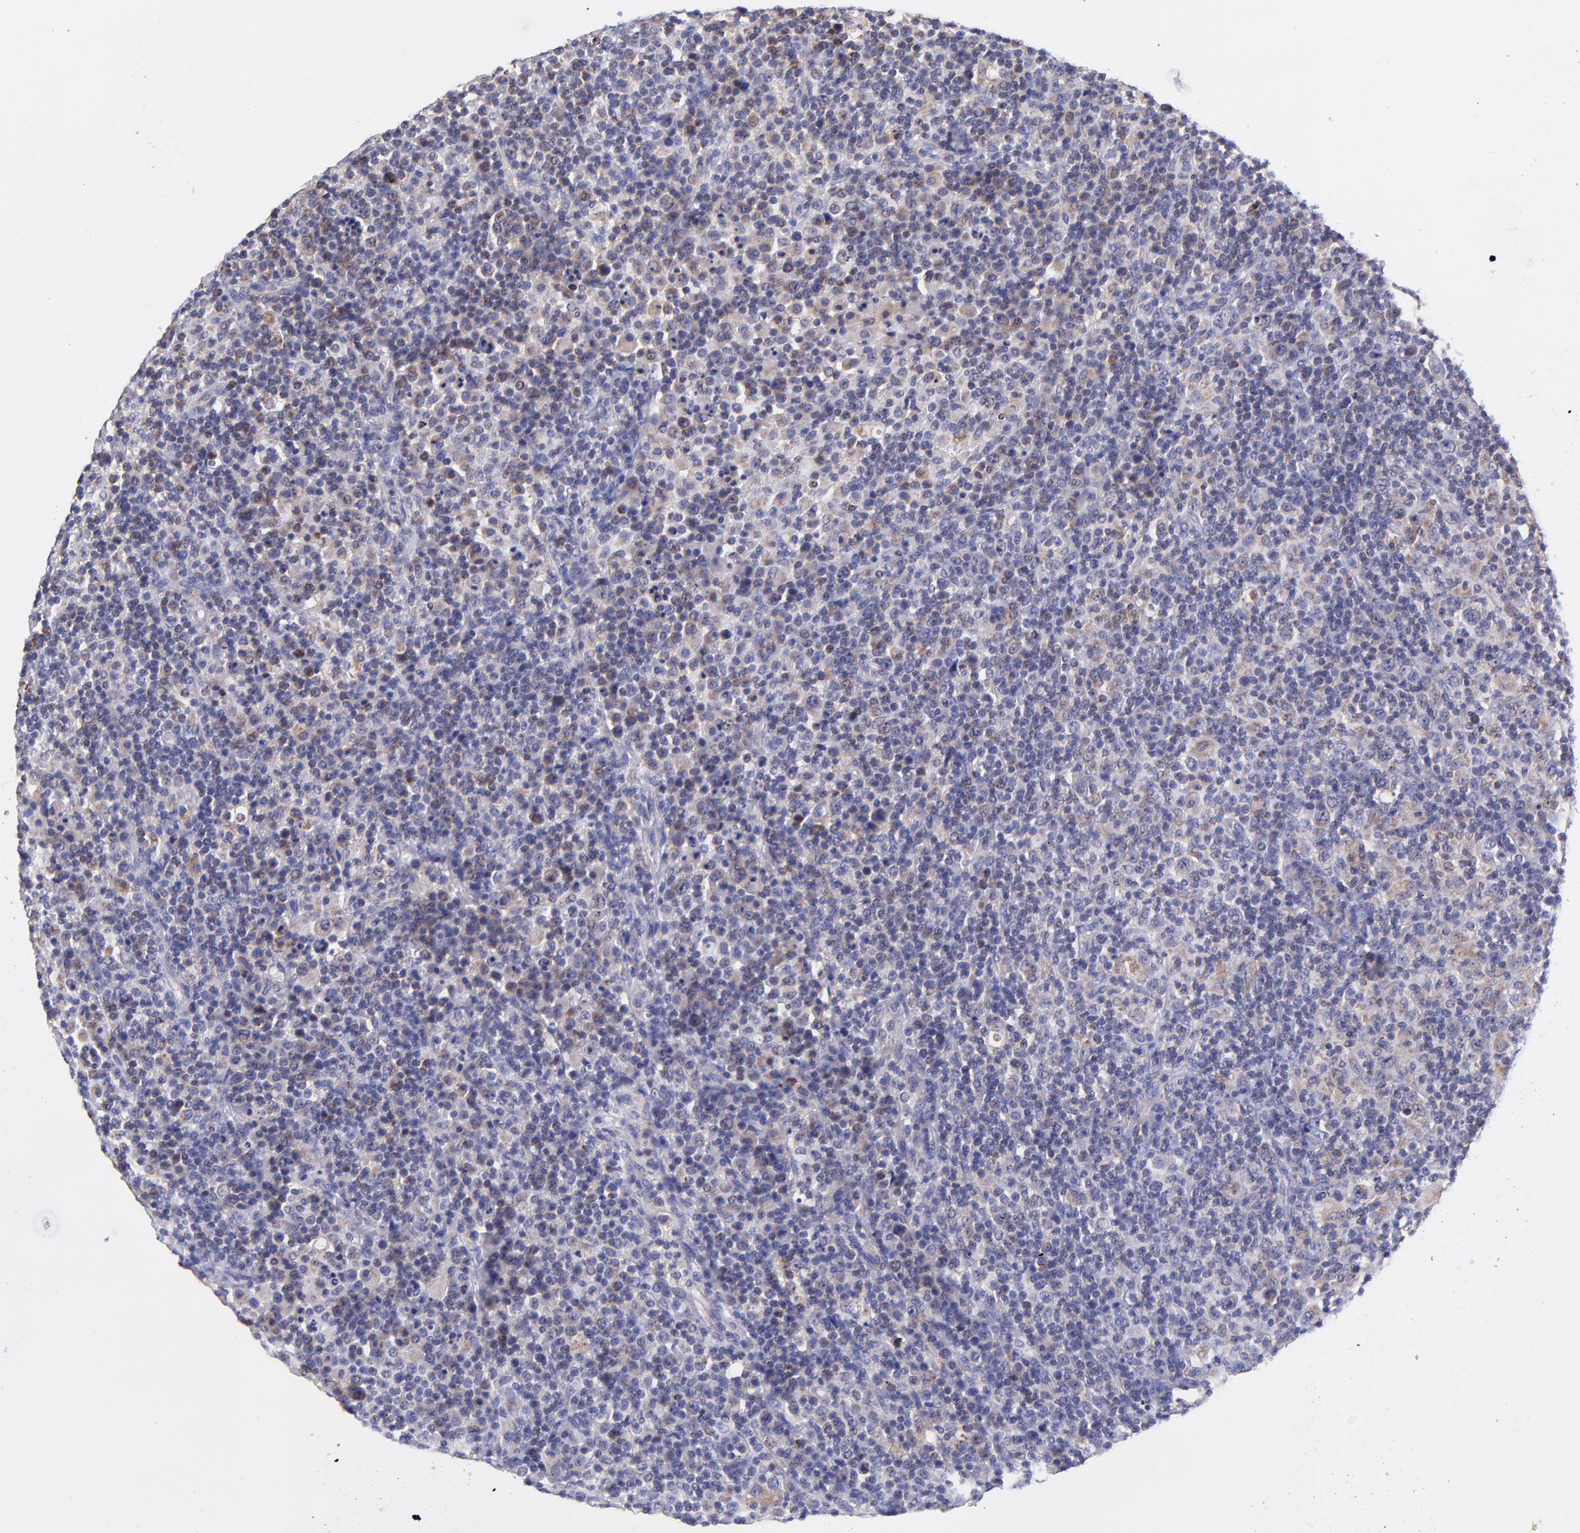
{"staining": {"intensity": "weak", "quantity": "<25%", "location": "cytoplasmic/membranous"}, "tissue": "lymphoma", "cell_type": "Tumor cells", "image_type": "cancer", "snomed": [{"axis": "morphology", "description": "Hodgkin's disease, NOS"}, {"axis": "topography", "description": "Lymph node"}], "caption": "There is no significant positivity in tumor cells of lymphoma. (Brightfield microscopy of DAB immunohistochemistry (IHC) at high magnification).", "gene": "NDUFB7", "patient": {"sex": "male", "age": 65}}